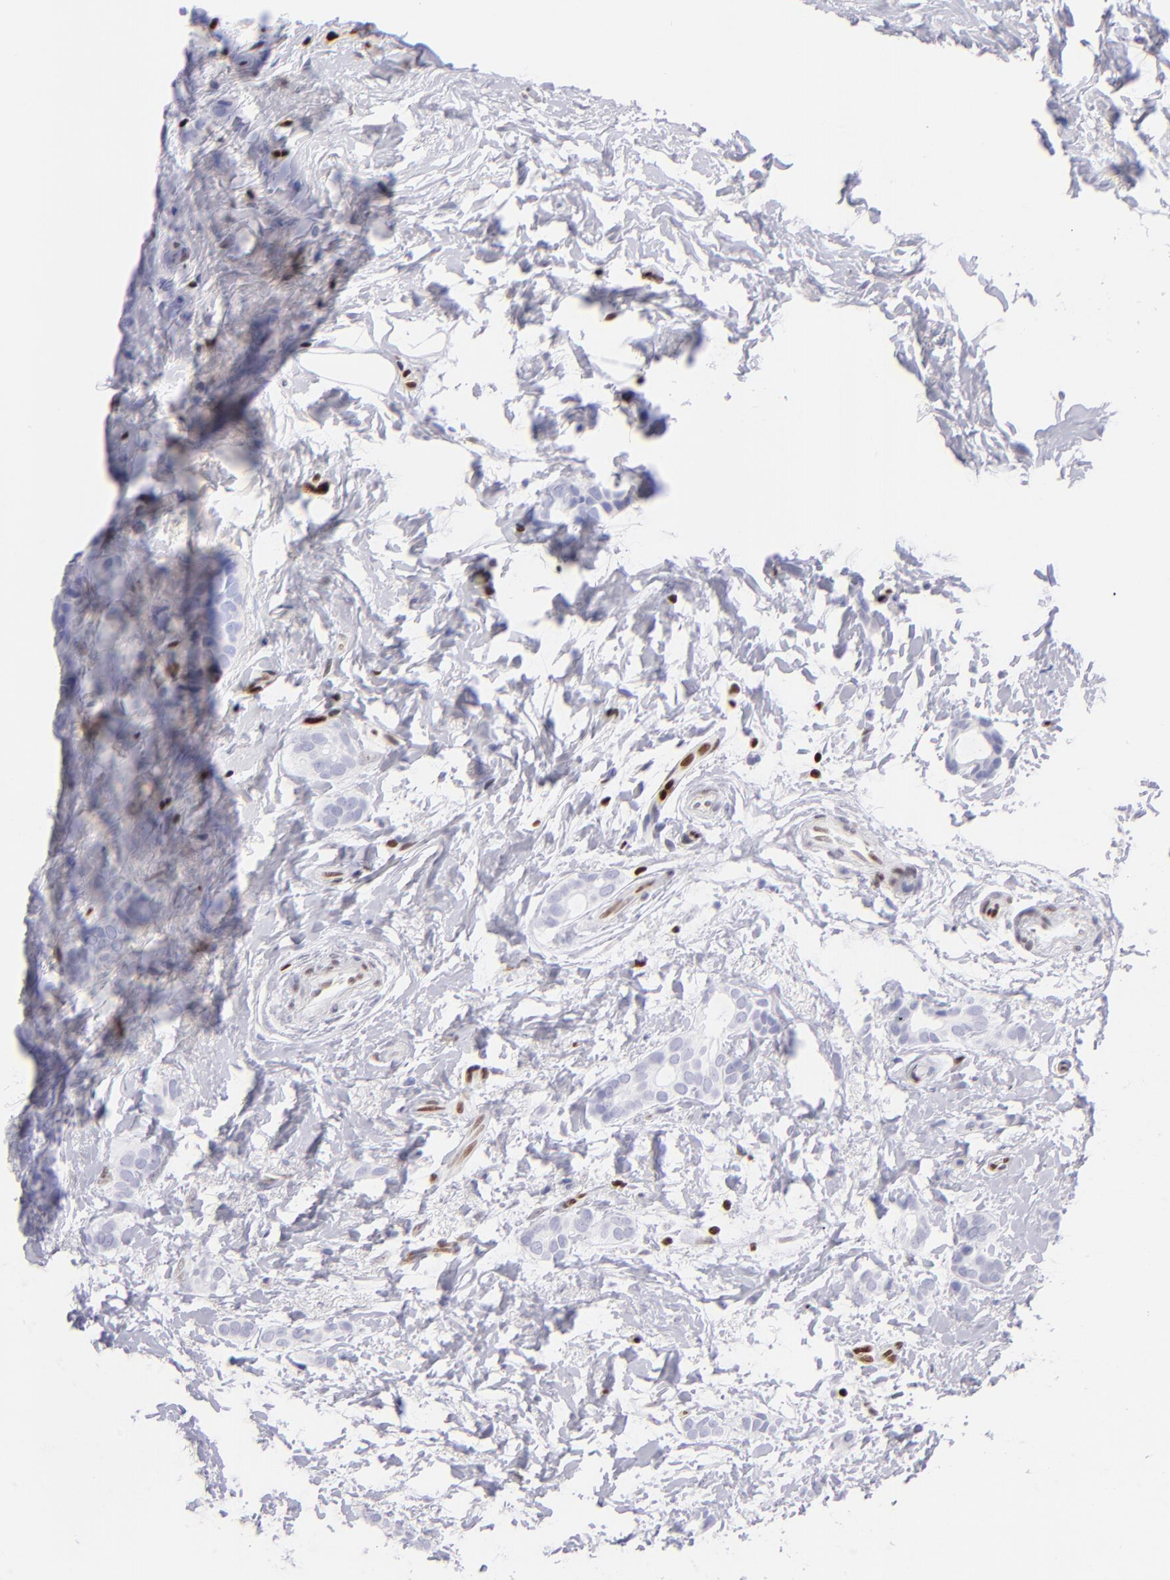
{"staining": {"intensity": "negative", "quantity": "none", "location": "none"}, "tissue": "breast cancer", "cell_type": "Tumor cells", "image_type": "cancer", "snomed": [{"axis": "morphology", "description": "Duct carcinoma"}, {"axis": "topography", "description": "Breast"}], "caption": "DAB immunohistochemical staining of breast cancer (infiltrating ductal carcinoma) reveals no significant positivity in tumor cells.", "gene": "ETS1", "patient": {"sex": "female", "age": 54}}